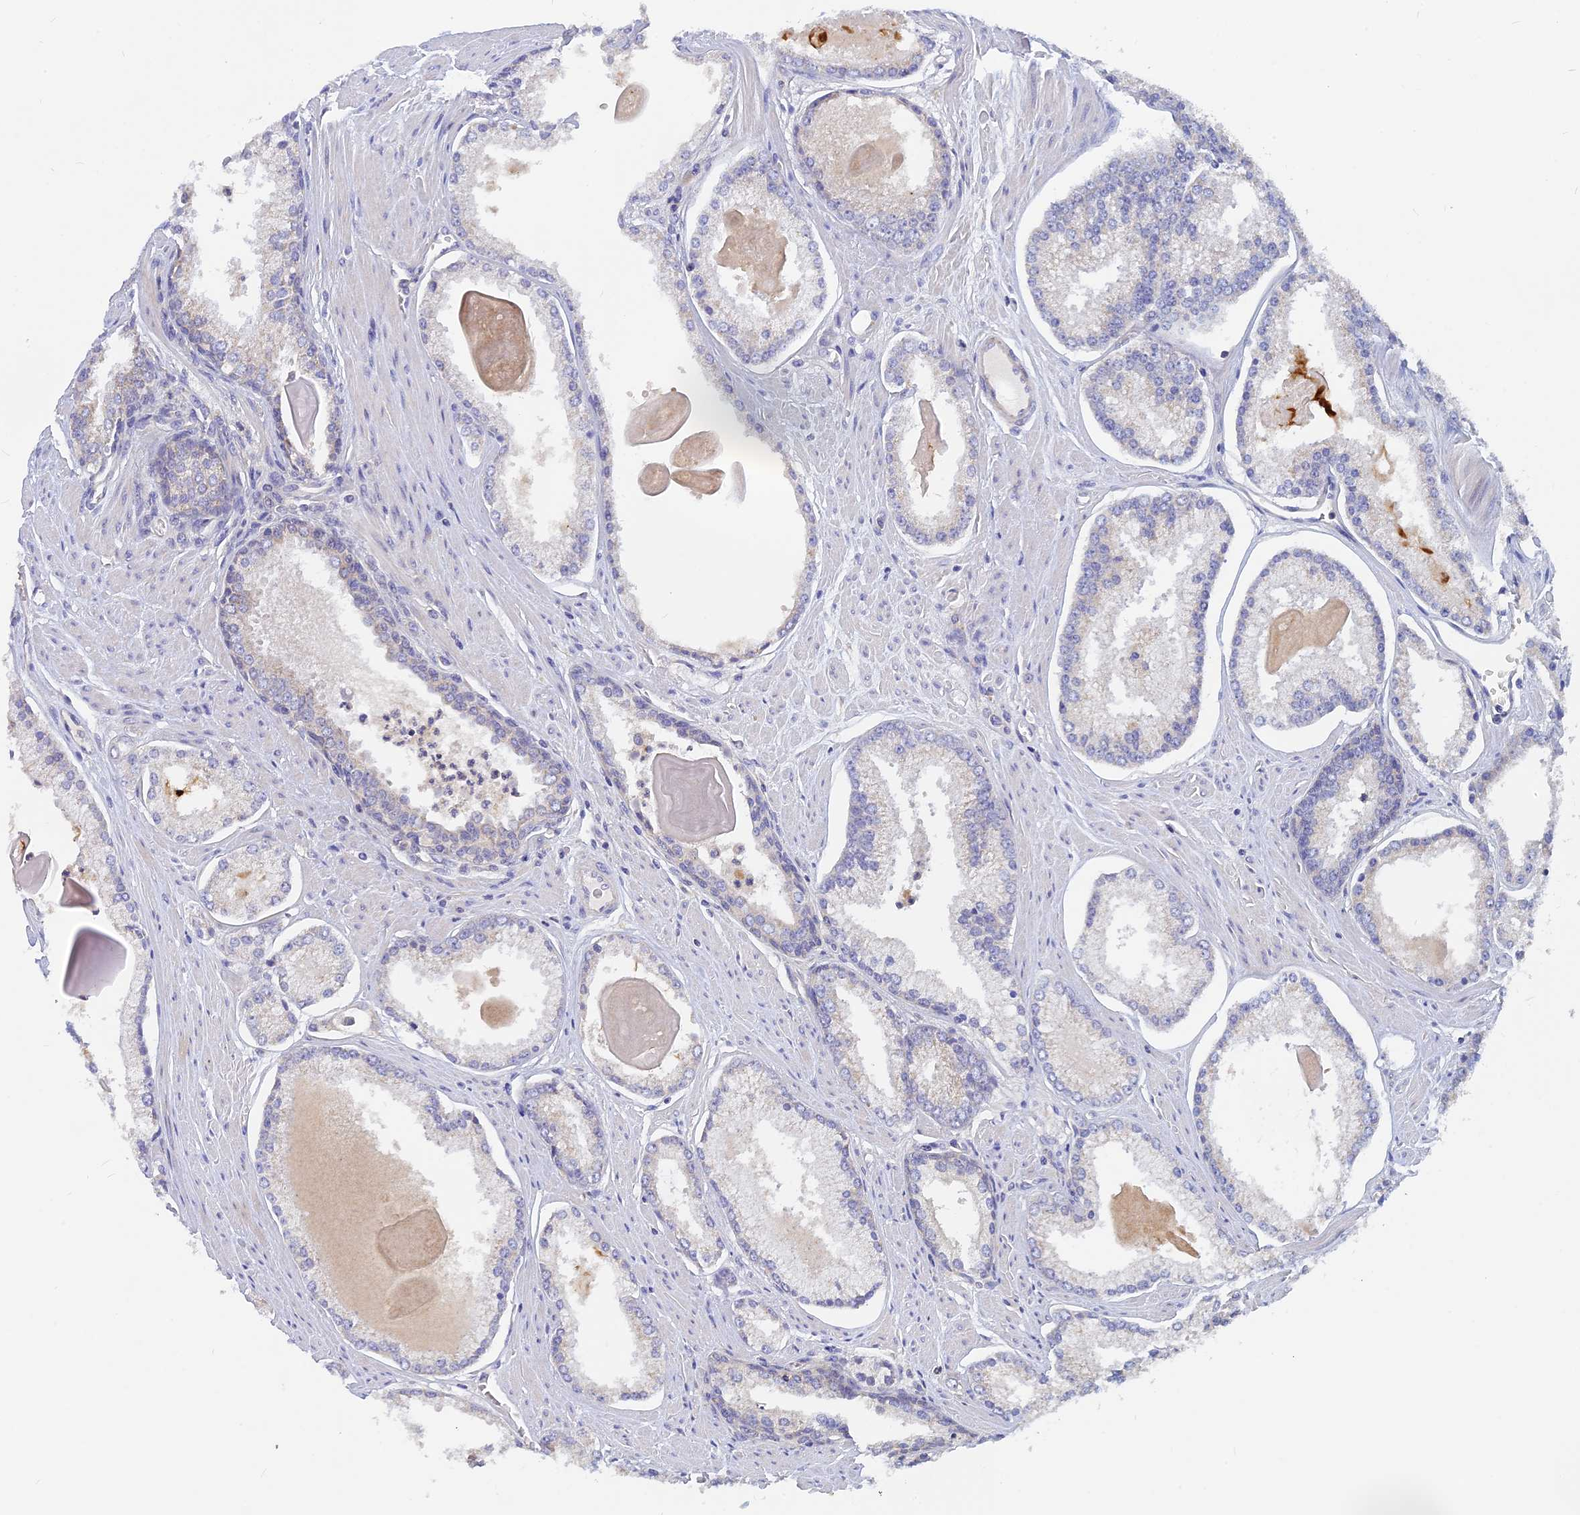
{"staining": {"intensity": "negative", "quantity": "none", "location": "none"}, "tissue": "prostate cancer", "cell_type": "Tumor cells", "image_type": "cancer", "snomed": [{"axis": "morphology", "description": "Adenocarcinoma, Low grade"}, {"axis": "topography", "description": "Prostate"}], "caption": "Immunohistochemistry micrograph of neoplastic tissue: human prostate cancer stained with DAB (3,3'-diaminobenzidine) exhibits no significant protein expression in tumor cells.", "gene": "CACNA1B", "patient": {"sex": "male", "age": 54}}